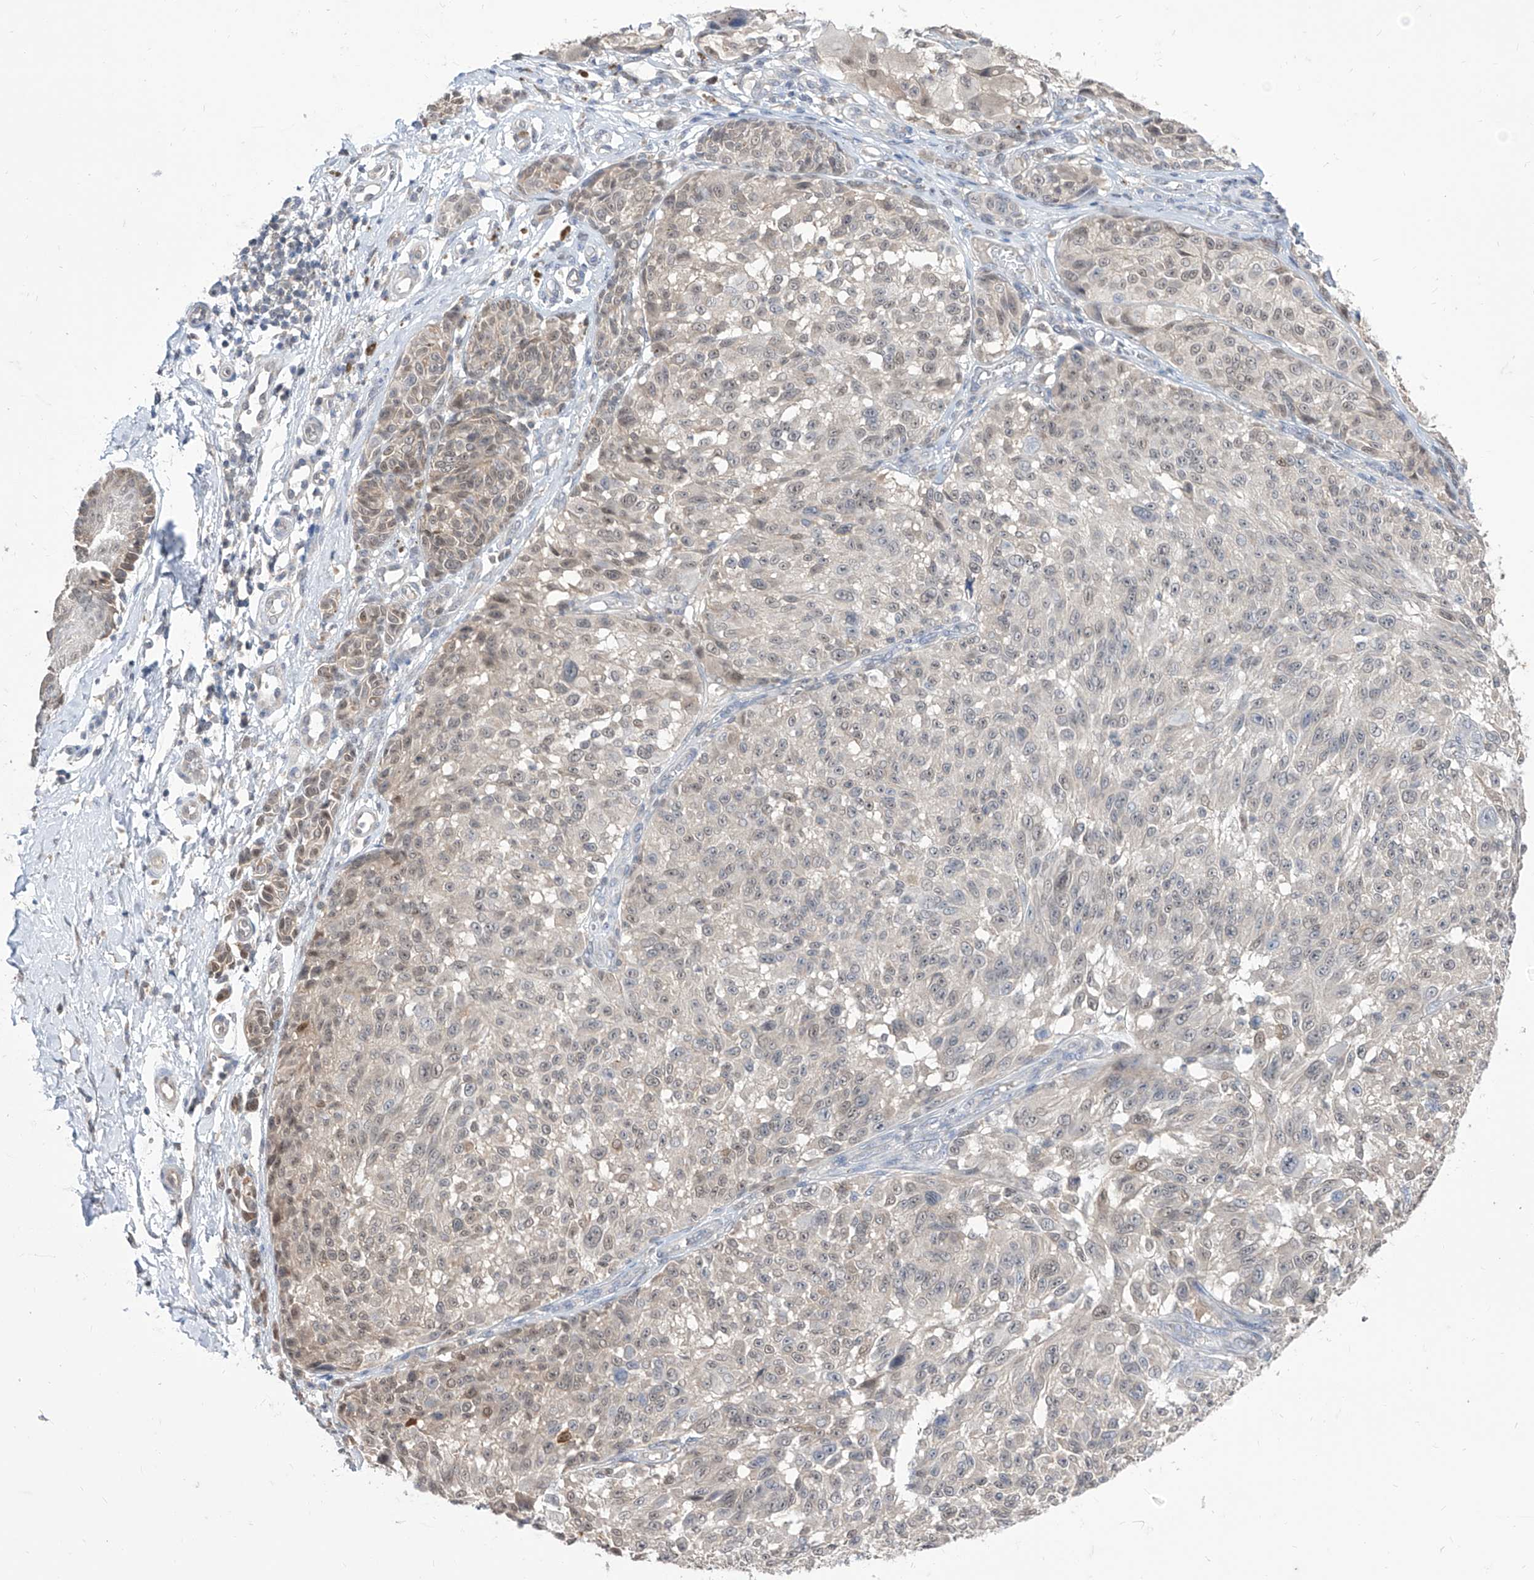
{"staining": {"intensity": "weak", "quantity": "25%-75%", "location": "nuclear"}, "tissue": "melanoma", "cell_type": "Tumor cells", "image_type": "cancer", "snomed": [{"axis": "morphology", "description": "Malignant melanoma, NOS"}, {"axis": "topography", "description": "Skin"}], "caption": "Brown immunohistochemical staining in human melanoma exhibits weak nuclear expression in approximately 25%-75% of tumor cells.", "gene": "BROX", "patient": {"sex": "male", "age": 83}}